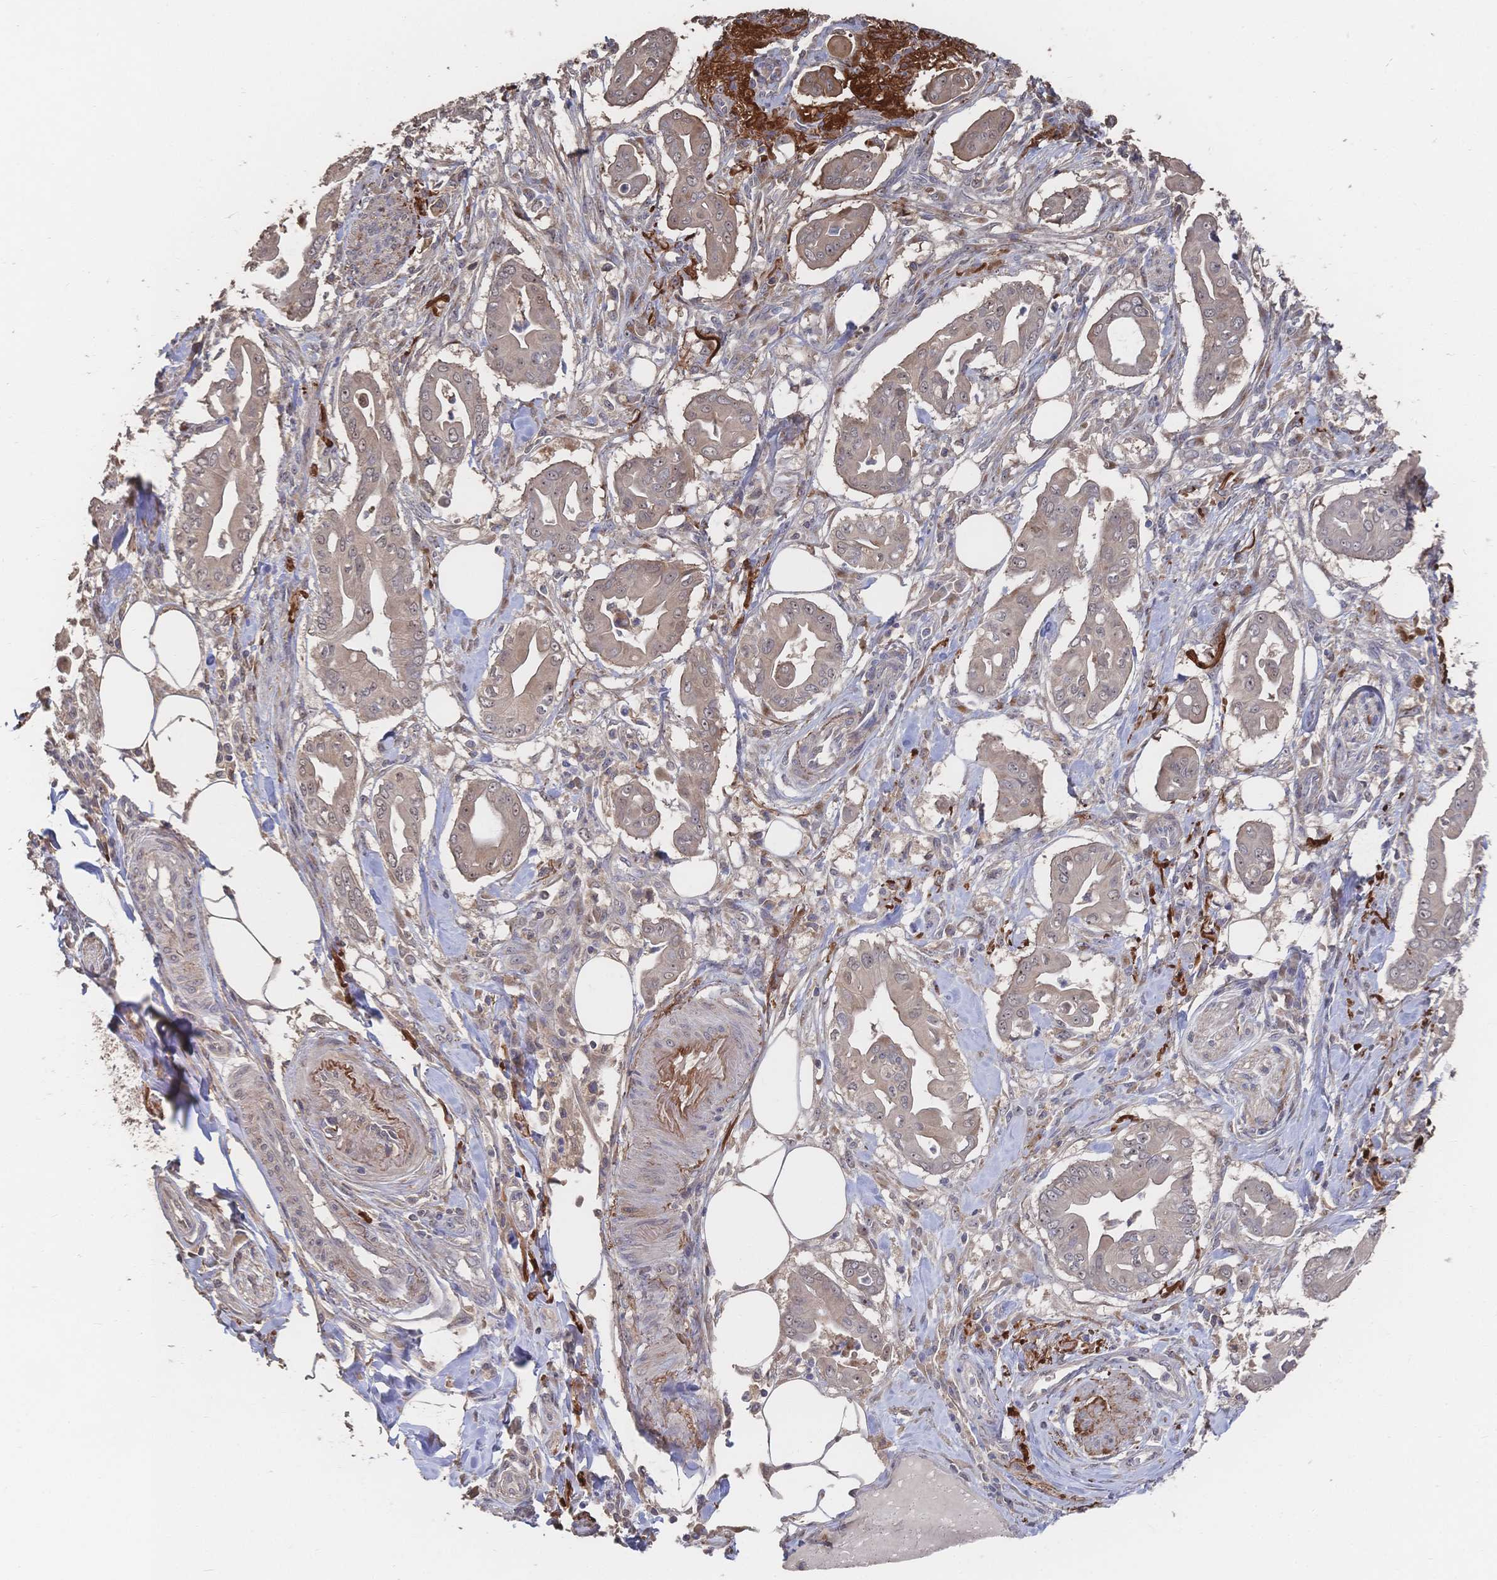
{"staining": {"intensity": "weak", "quantity": "25%-75%", "location": "cytoplasmic/membranous"}, "tissue": "pancreatic cancer", "cell_type": "Tumor cells", "image_type": "cancer", "snomed": [{"axis": "morphology", "description": "Adenocarcinoma, NOS"}, {"axis": "topography", "description": "Pancreas"}], "caption": "Weak cytoplasmic/membranous expression for a protein is identified in about 25%-75% of tumor cells of pancreatic cancer using immunohistochemistry (IHC).", "gene": "DNAJA4", "patient": {"sex": "male", "age": 71}}